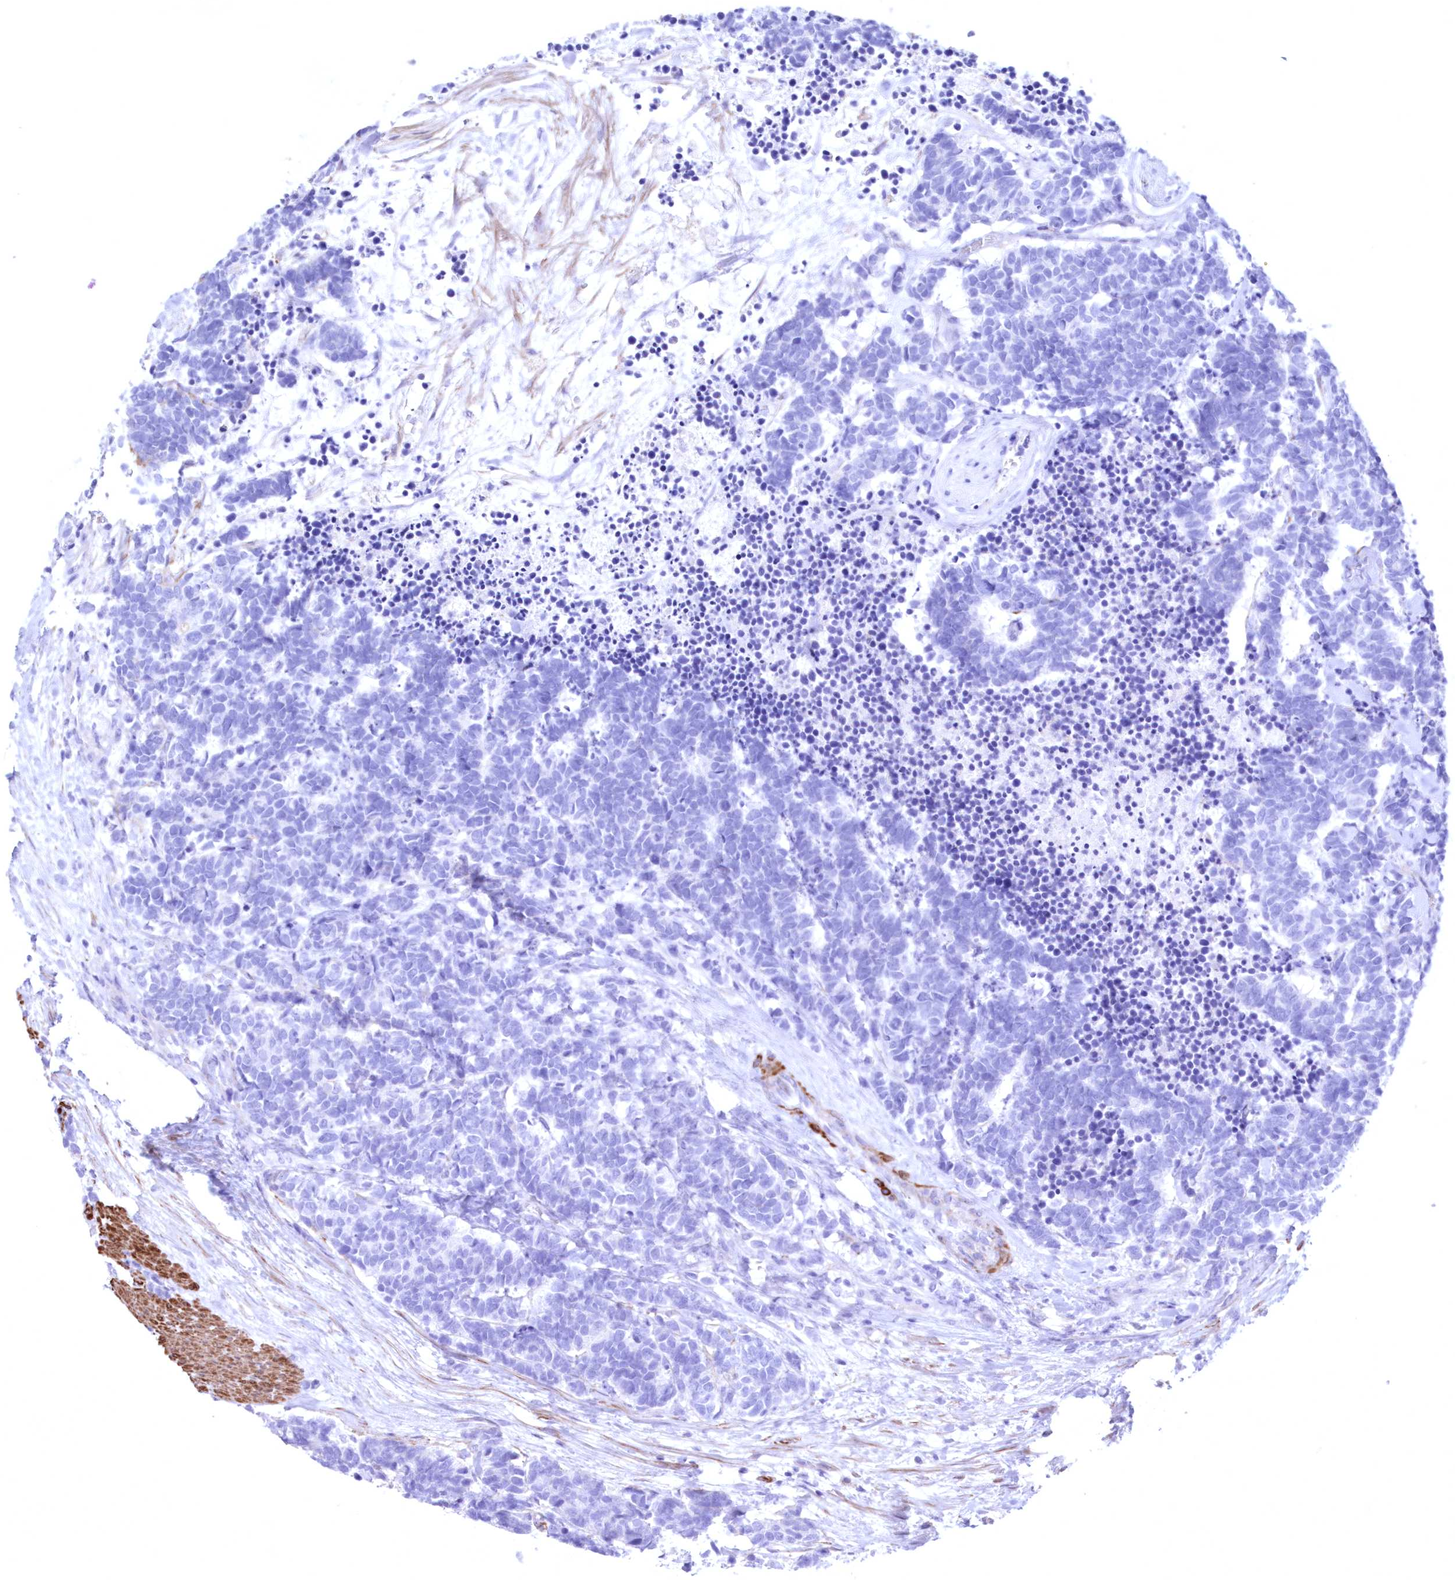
{"staining": {"intensity": "negative", "quantity": "none", "location": "none"}, "tissue": "carcinoid", "cell_type": "Tumor cells", "image_type": "cancer", "snomed": [{"axis": "morphology", "description": "Carcinoma, NOS"}, {"axis": "morphology", "description": "Carcinoid, malignant, NOS"}, {"axis": "topography", "description": "Urinary bladder"}], "caption": "Immunohistochemical staining of human malignant carcinoid shows no significant staining in tumor cells.", "gene": "WDR74", "patient": {"sex": "male", "age": 57}}